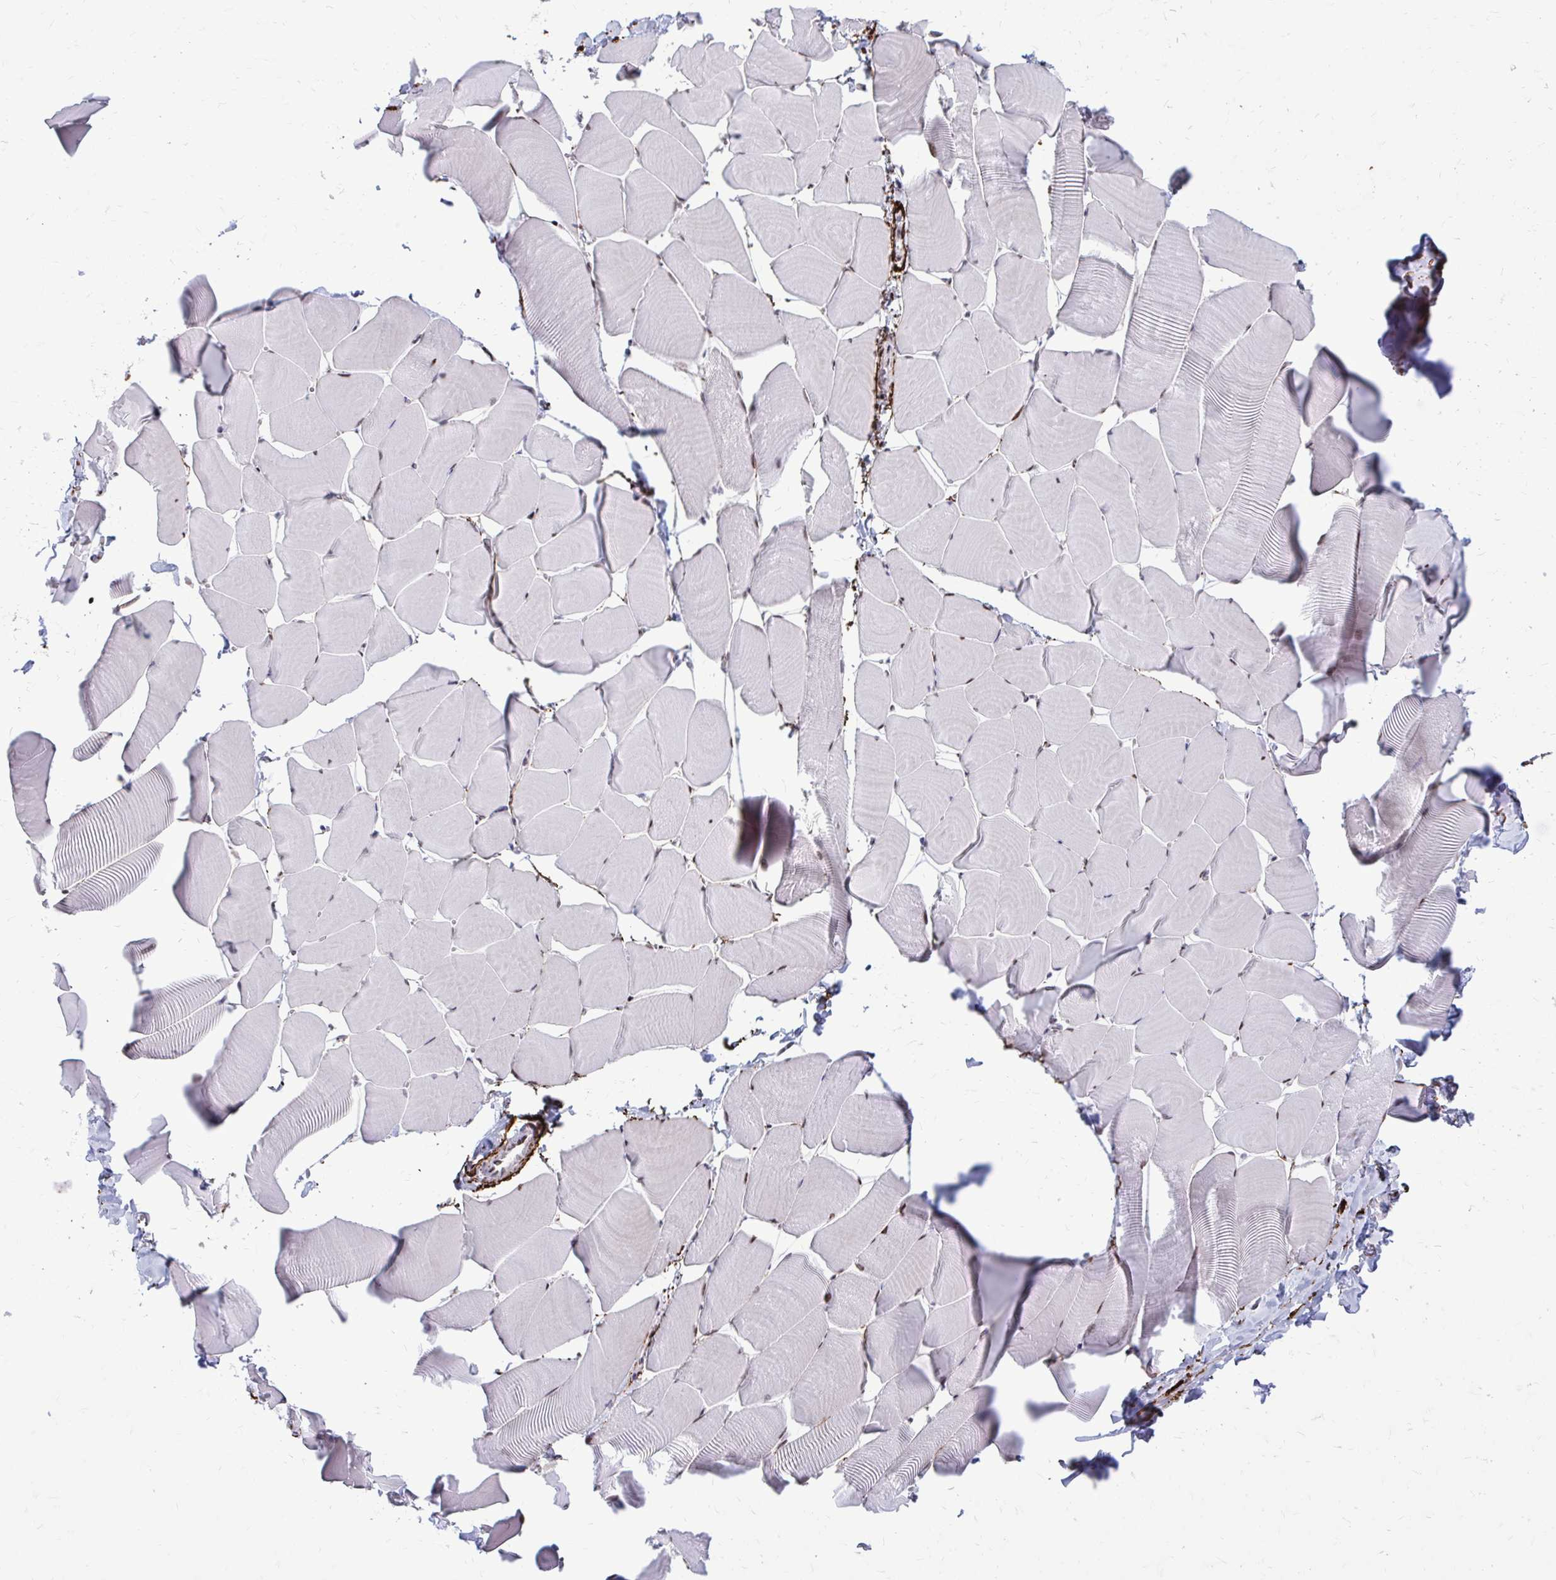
{"staining": {"intensity": "moderate", "quantity": "<25%", "location": "nuclear"}, "tissue": "skeletal muscle", "cell_type": "Myocytes", "image_type": "normal", "snomed": [{"axis": "morphology", "description": "Normal tissue, NOS"}, {"axis": "topography", "description": "Skeletal muscle"}], "caption": "Brown immunohistochemical staining in normal human skeletal muscle displays moderate nuclear positivity in approximately <25% of myocytes. (IHC, brightfield microscopy, high magnification).", "gene": "PSME4", "patient": {"sex": "male", "age": 25}}